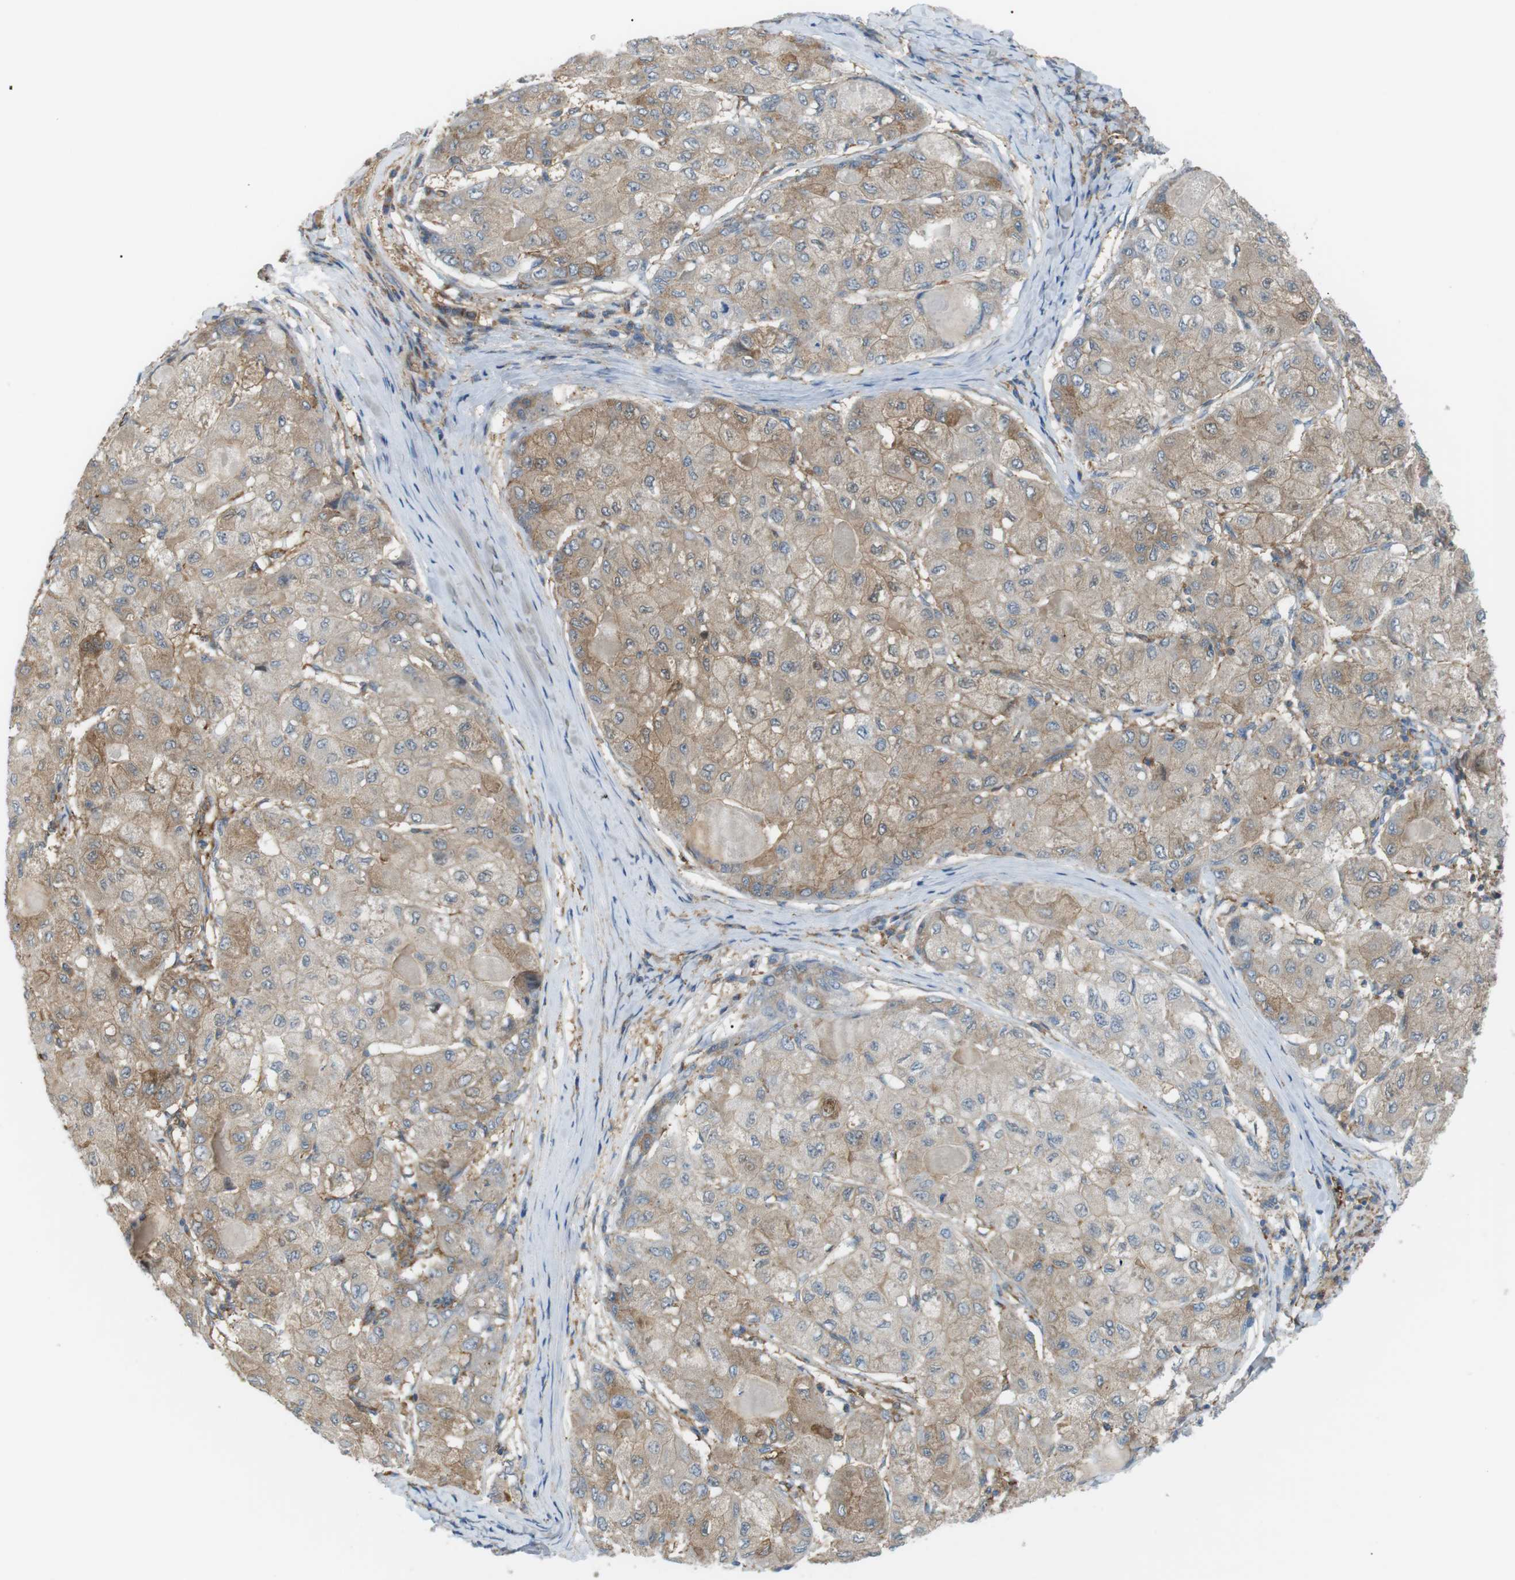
{"staining": {"intensity": "weak", "quantity": ">75%", "location": "cytoplasmic/membranous"}, "tissue": "liver cancer", "cell_type": "Tumor cells", "image_type": "cancer", "snomed": [{"axis": "morphology", "description": "Carcinoma, Hepatocellular, NOS"}, {"axis": "topography", "description": "Liver"}], "caption": "Weak cytoplasmic/membranous positivity for a protein is present in about >75% of tumor cells of liver cancer (hepatocellular carcinoma) using immunohistochemistry.", "gene": "PEPD", "patient": {"sex": "male", "age": 80}}